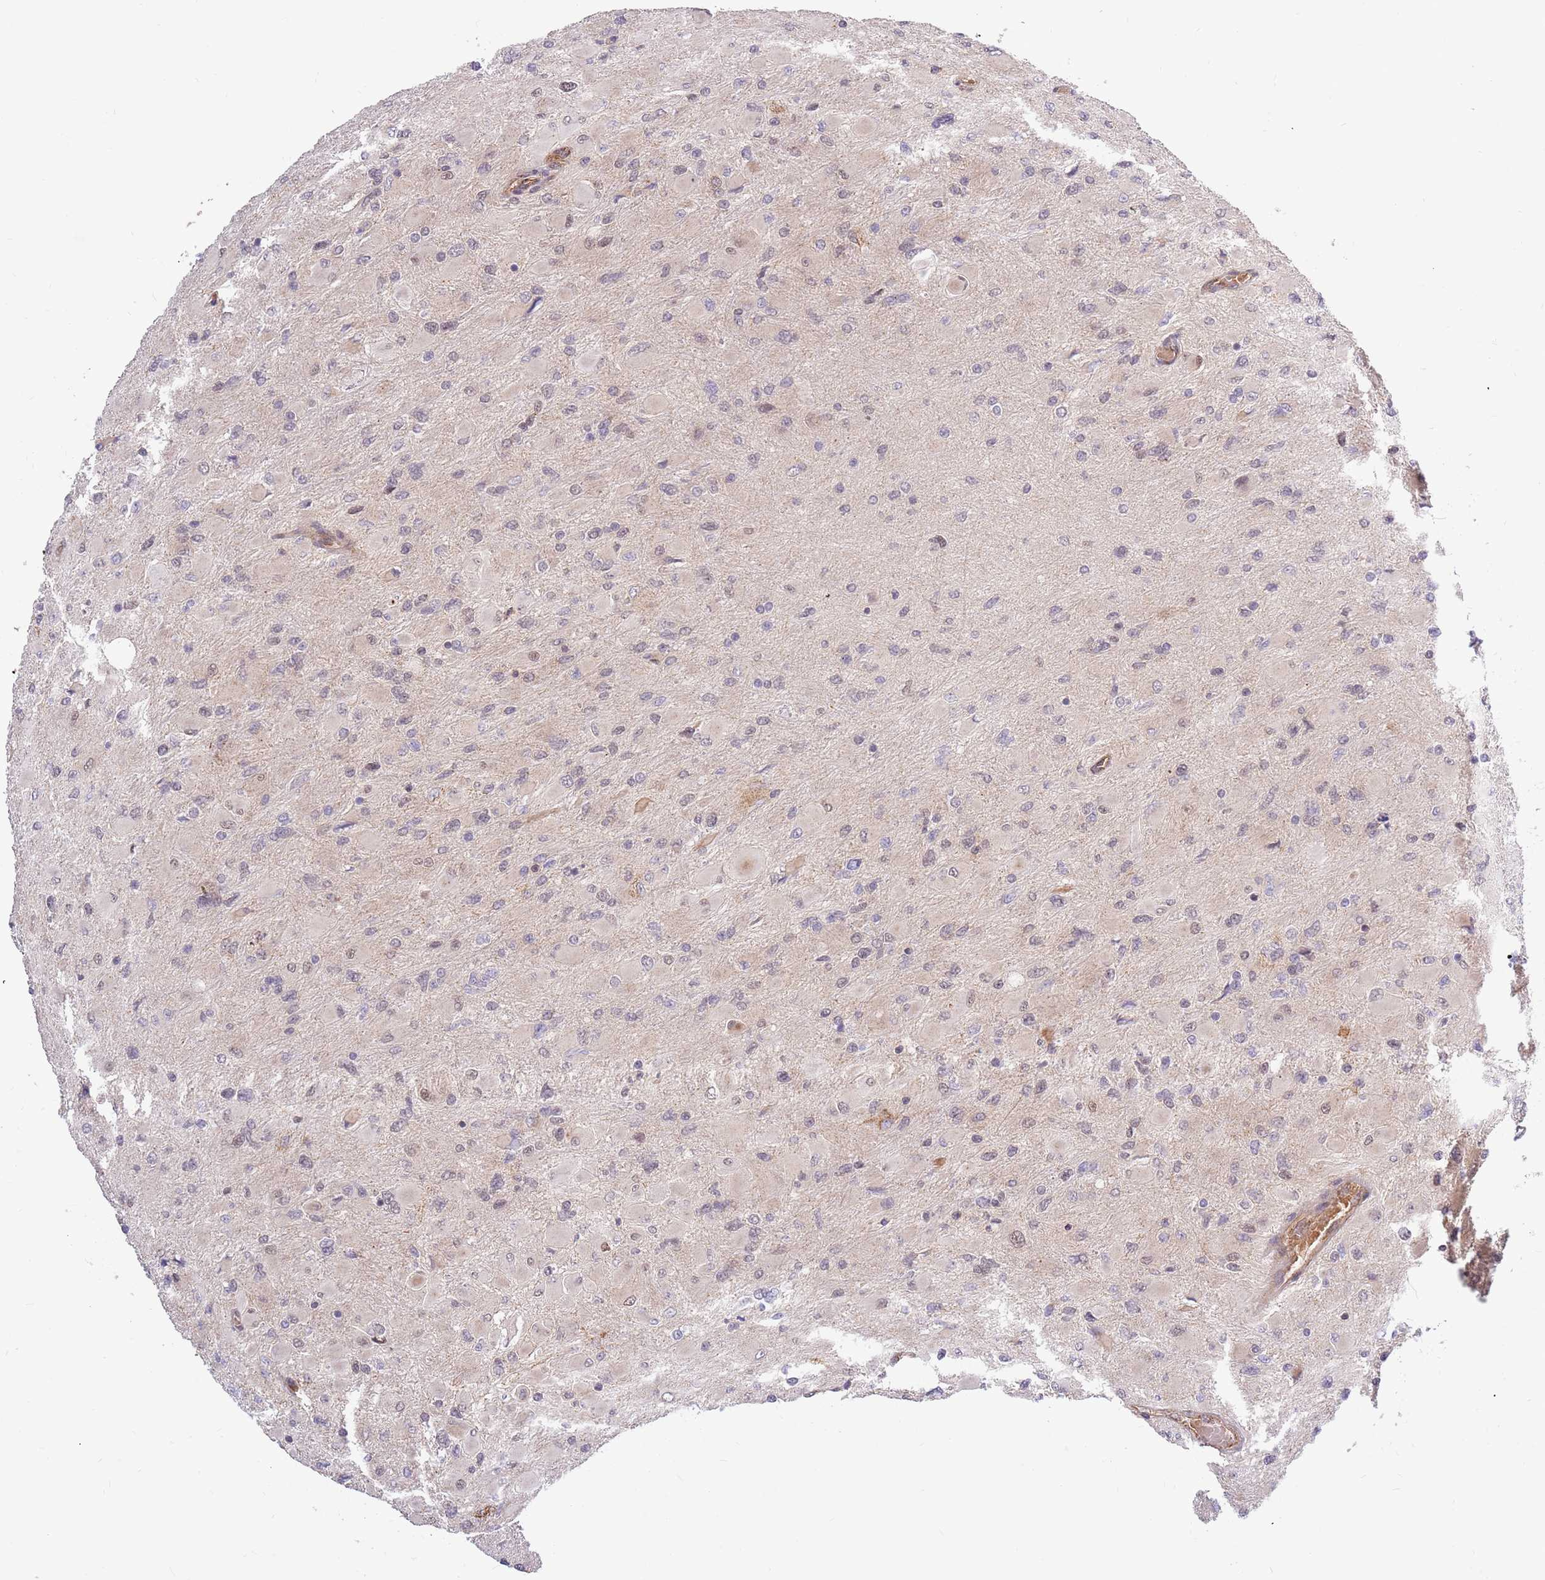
{"staining": {"intensity": "negative", "quantity": "none", "location": "none"}, "tissue": "glioma", "cell_type": "Tumor cells", "image_type": "cancer", "snomed": [{"axis": "morphology", "description": "Glioma, malignant, High grade"}, {"axis": "topography", "description": "Cerebral cortex"}], "caption": "Immunohistochemistry (IHC) of high-grade glioma (malignant) shows no staining in tumor cells. (DAB IHC with hematoxylin counter stain).", "gene": "HAUS3", "patient": {"sex": "female", "age": 36}}